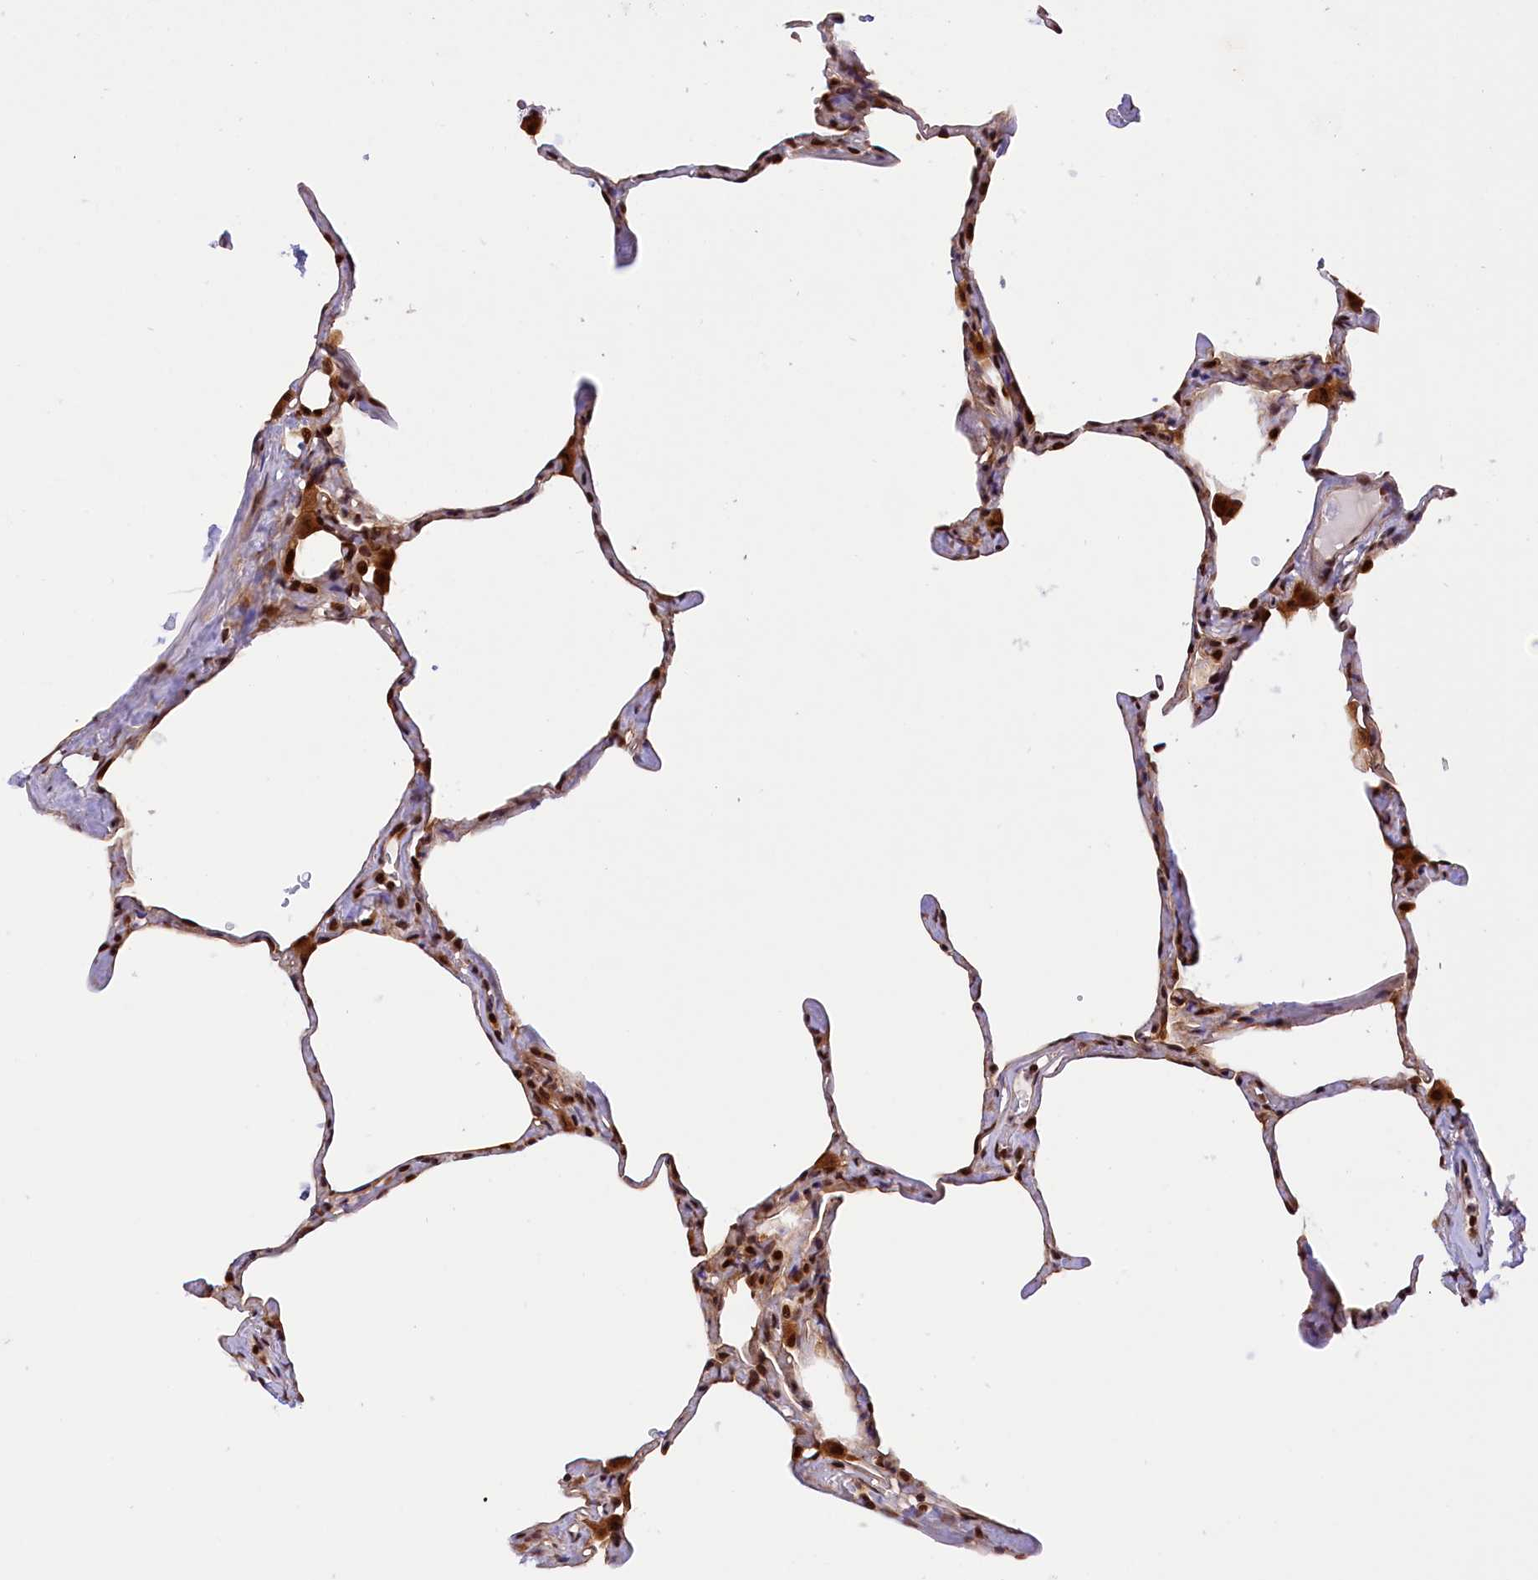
{"staining": {"intensity": "moderate", "quantity": "<25%", "location": "cytoplasmic/membranous,nuclear"}, "tissue": "lung", "cell_type": "Alveolar cells", "image_type": "normal", "snomed": [{"axis": "morphology", "description": "Normal tissue, NOS"}, {"axis": "topography", "description": "Lung"}], "caption": "Protein staining reveals moderate cytoplasmic/membranous,nuclear expression in about <25% of alveolar cells in benign lung. The staining was performed using DAB (3,3'-diaminobenzidine), with brown indicating positive protein expression. Nuclei are stained blue with hematoxylin.", "gene": "SAMD4A", "patient": {"sex": "male", "age": 65}}